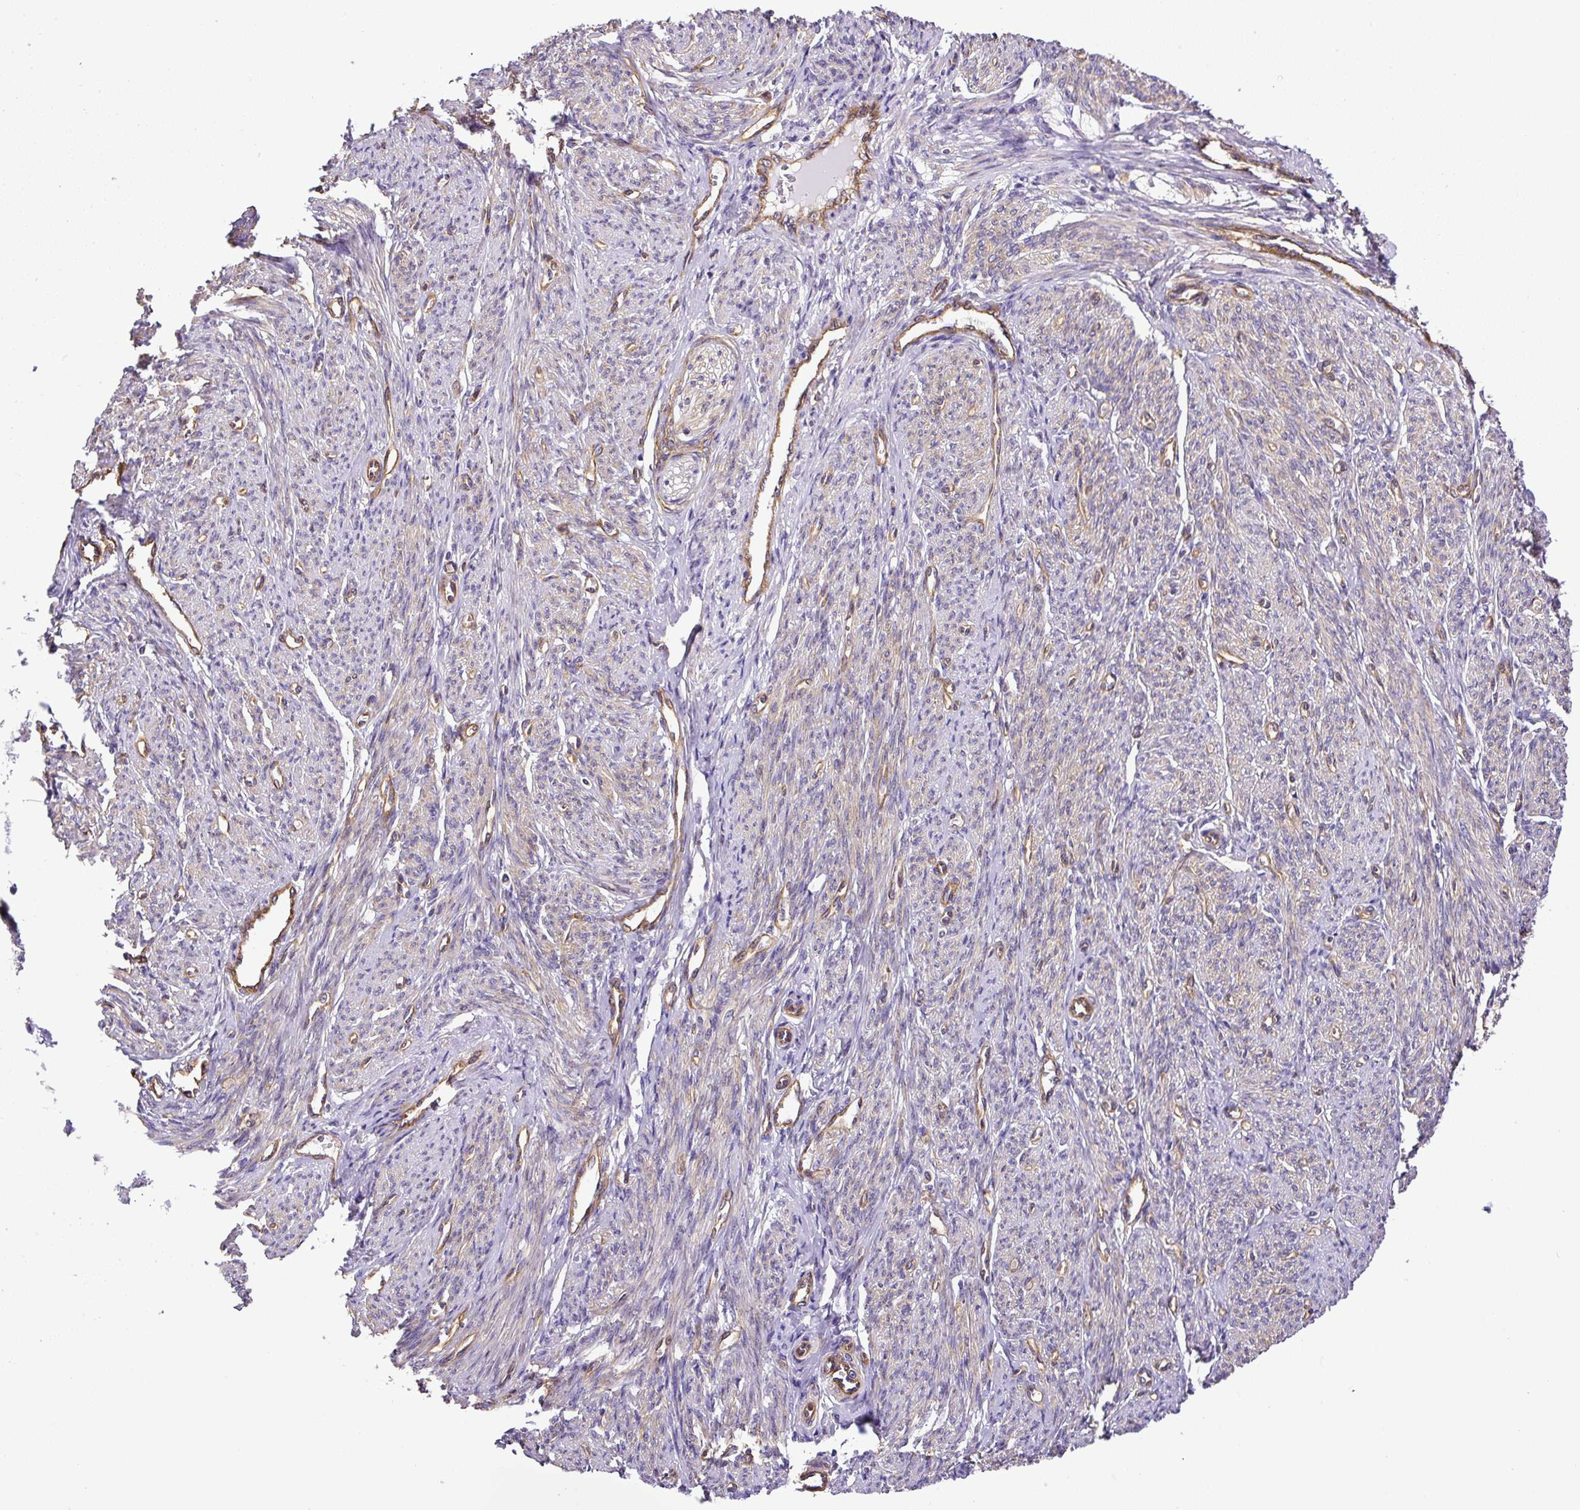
{"staining": {"intensity": "moderate", "quantity": "25%-75%", "location": "cytoplasmic/membranous"}, "tissue": "smooth muscle", "cell_type": "Smooth muscle cells", "image_type": "normal", "snomed": [{"axis": "morphology", "description": "Normal tissue, NOS"}, {"axis": "topography", "description": "Smooth muscle"}], "caption": "High-power microscopy captured an immunohistochemistry (IHC) micrograph of normal smooth muscle, revealing moderate cytoplasmic/membranous positivity in approximately 25%-75% of smooth muscle cells.", "gene": "DCTN1", "patient": {"sex": "female", "age": 65}}